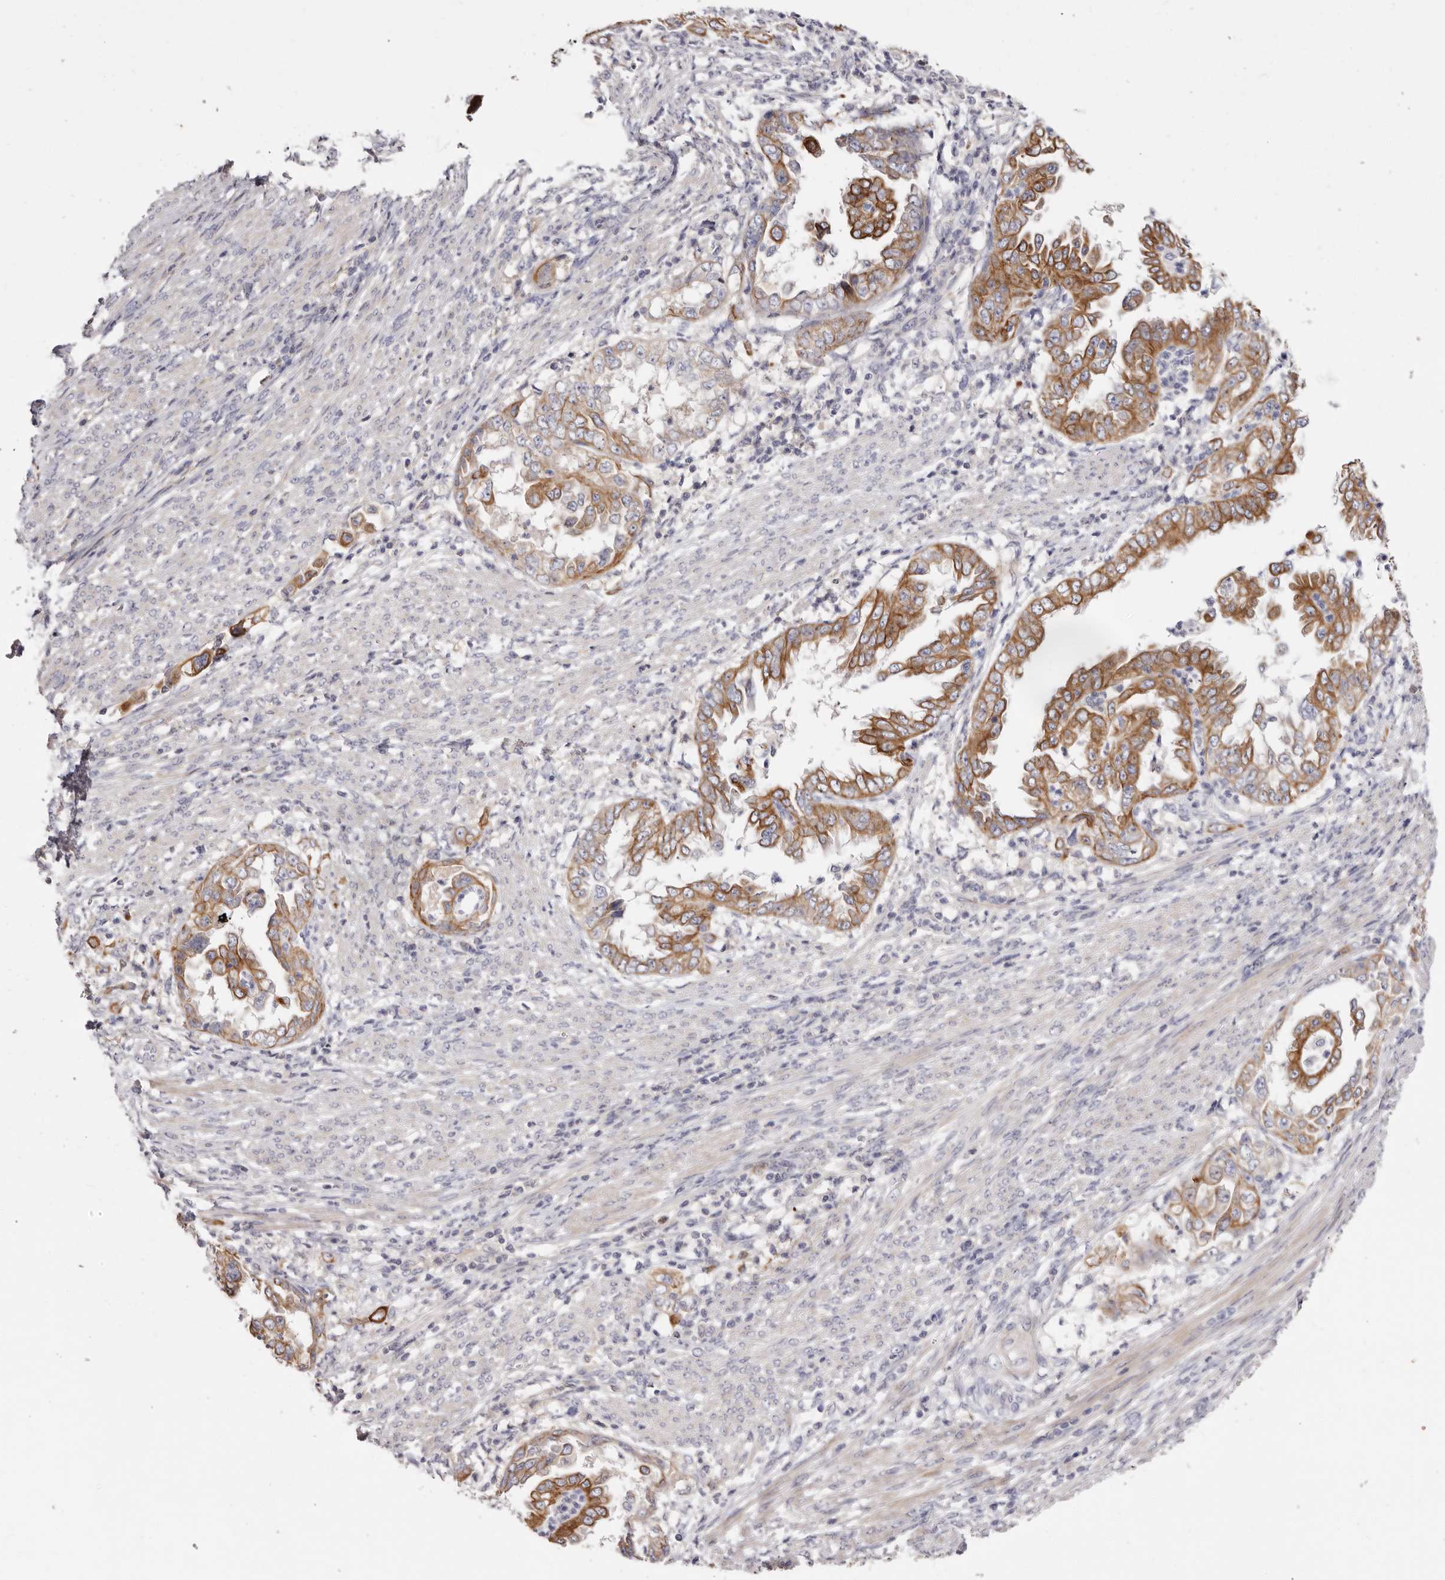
{"staining": {"intensity": "moderate", "quantity": ">75%", "location": "cytoplasmic/membranous"}, "tissue": "endometrial cancer", "cell_type": "Tumor cells", "image_type": "cancer", "snomed": [{"axis": "morphology", "description": "Adenocarcinoma, NOS"}, {"axis": "topography", "description": "Endometrium"}], "caption": "Adenocarcinoma (endometrial) stained for a protein exhibits moderate cytoplasmic/membranous positivity in tumor cells. (brown staining indicates protein expression, while blue staining denotes nuclei).", "gene": "STK16", "patient": {"sex": "female", "age": 85}}